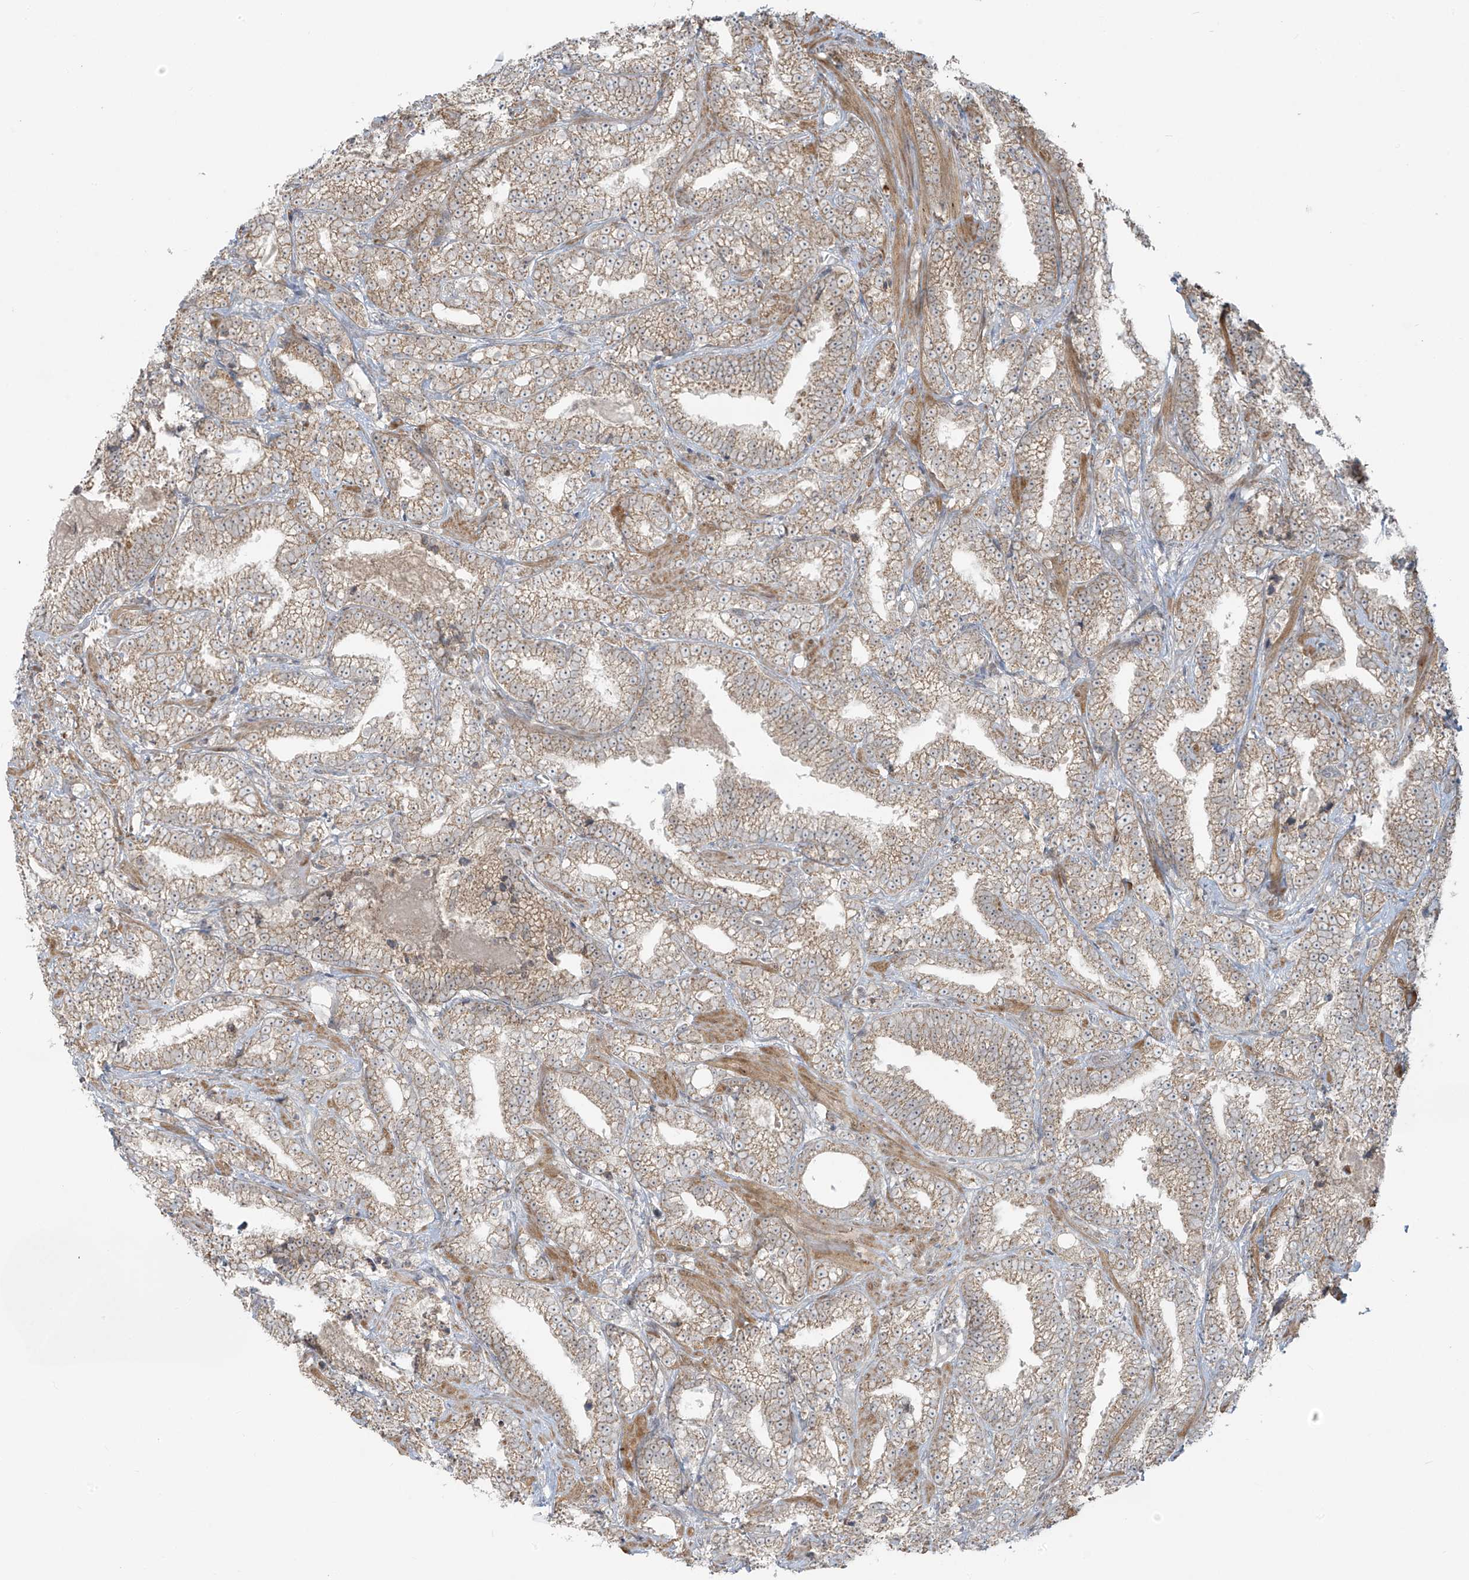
{"staining": {"intensity": "weak", "quantity": "25%-75%", "location": "cytoplasmic/membranous"}, "tissue": "prostate cancer", "cell_type": "Tumor cells", "image_type": "cancer", "snomed": [{"axis": "morphology", "description": "Adenocarcinoma, High grade"}, {"axis": "topography", "description": "Prostate and seminal vesicle, NOS"}], "caption": "Immunohistochemical staining of human high-grade adenocarcinoma (prostate) displays weak cytoplasmic/membranous protein staining in approximately 25%-75% of tumor cells.", "gene": "HDDC2", "patient": {"sex": "male", "age": 67}}